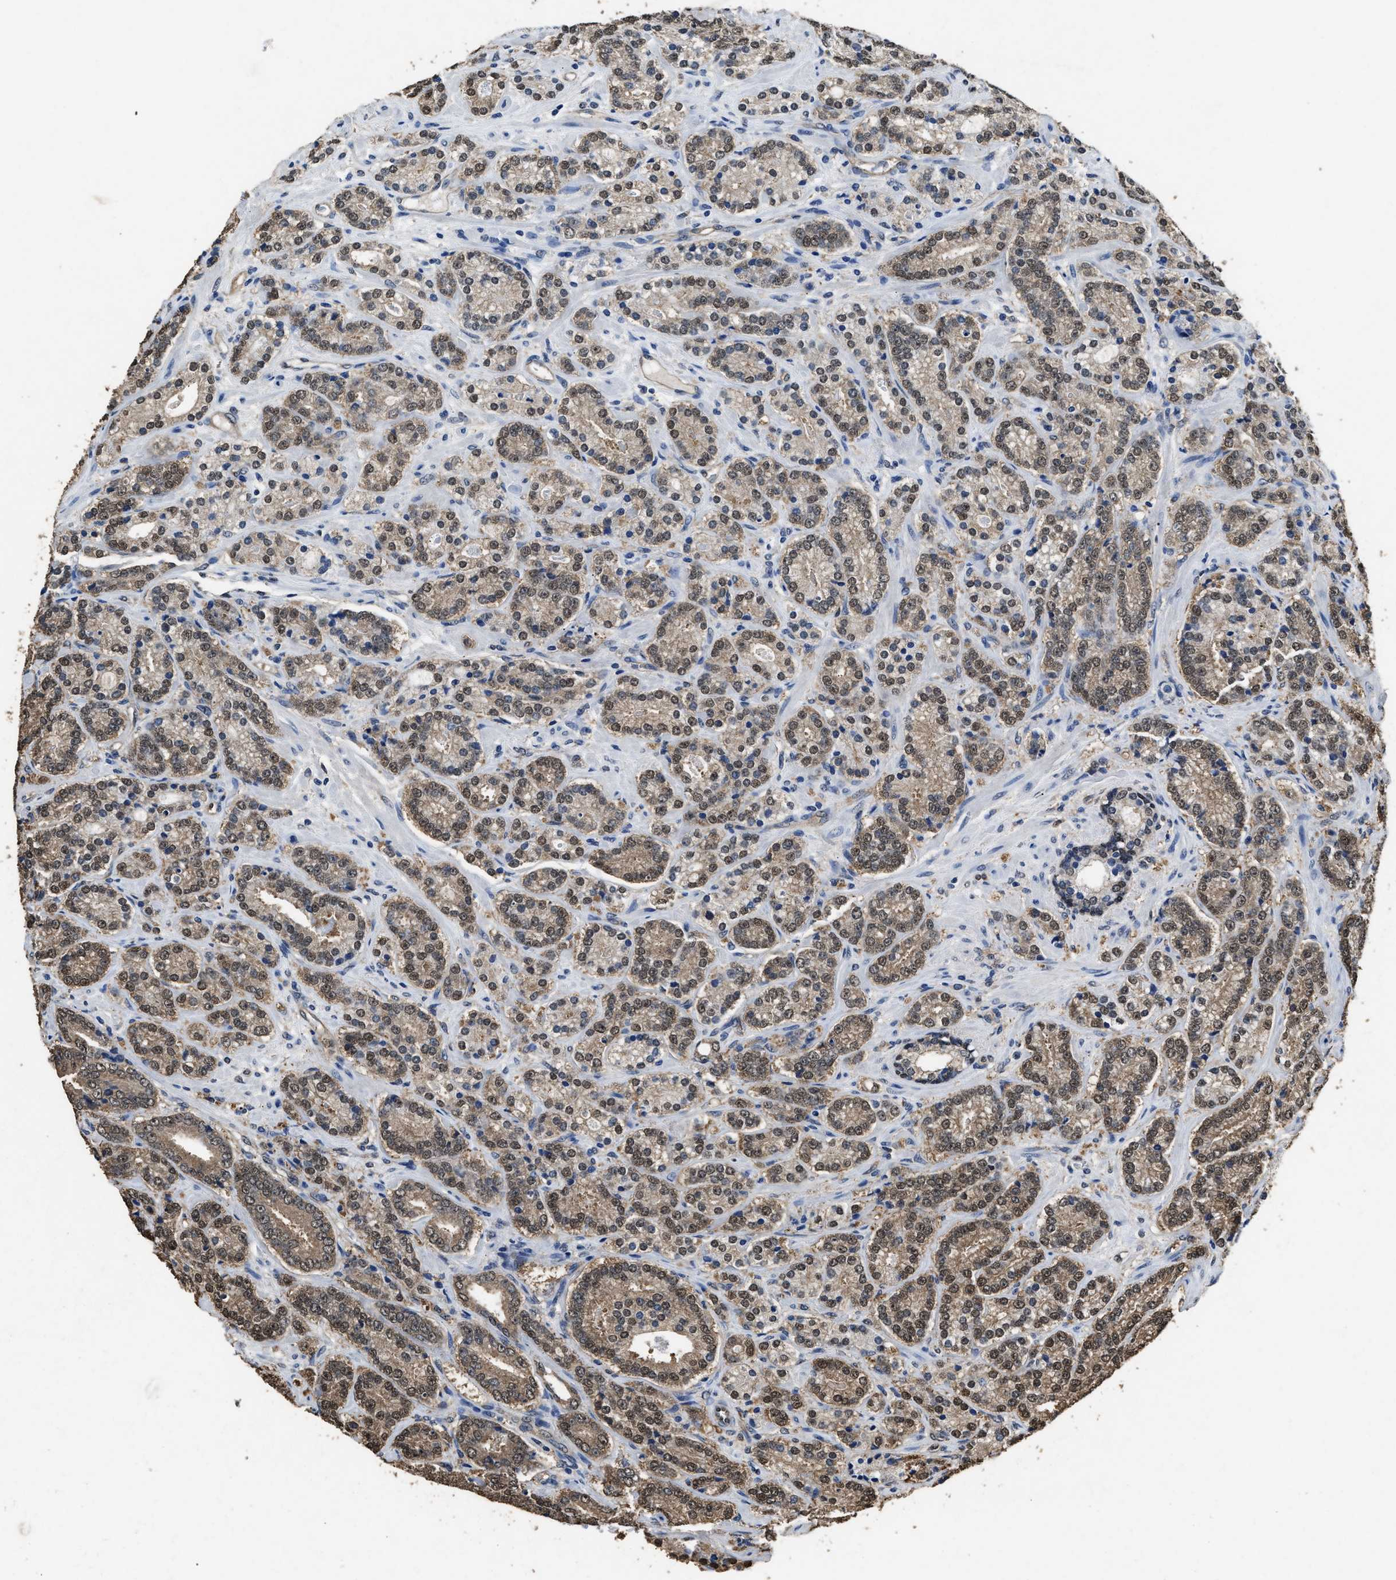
{"staining": {"intensity": "moderate", "quantity": ">75%", "location": "cytoplasmic/membranous,nuclear"}, "tissue": "prostate cancer", "cell_type": "Tumor cells", "image_type": "cancer", "snomed": [{"axis": "morphology", "description": "Adenocarcinoma, High grade"}, {"axis": "topography", "description": "Prostate"}], "caption": "High-power microscopy captured an immunohistochemistry histopathology image of high-grade adenocarcinoma (prostate), revealing moderate cytoplasmic/membranous and nuclear positivity in about >75% of tumor cells.", "gene": "YWHAE", "patient": {"sex": "male", "age": 61}}